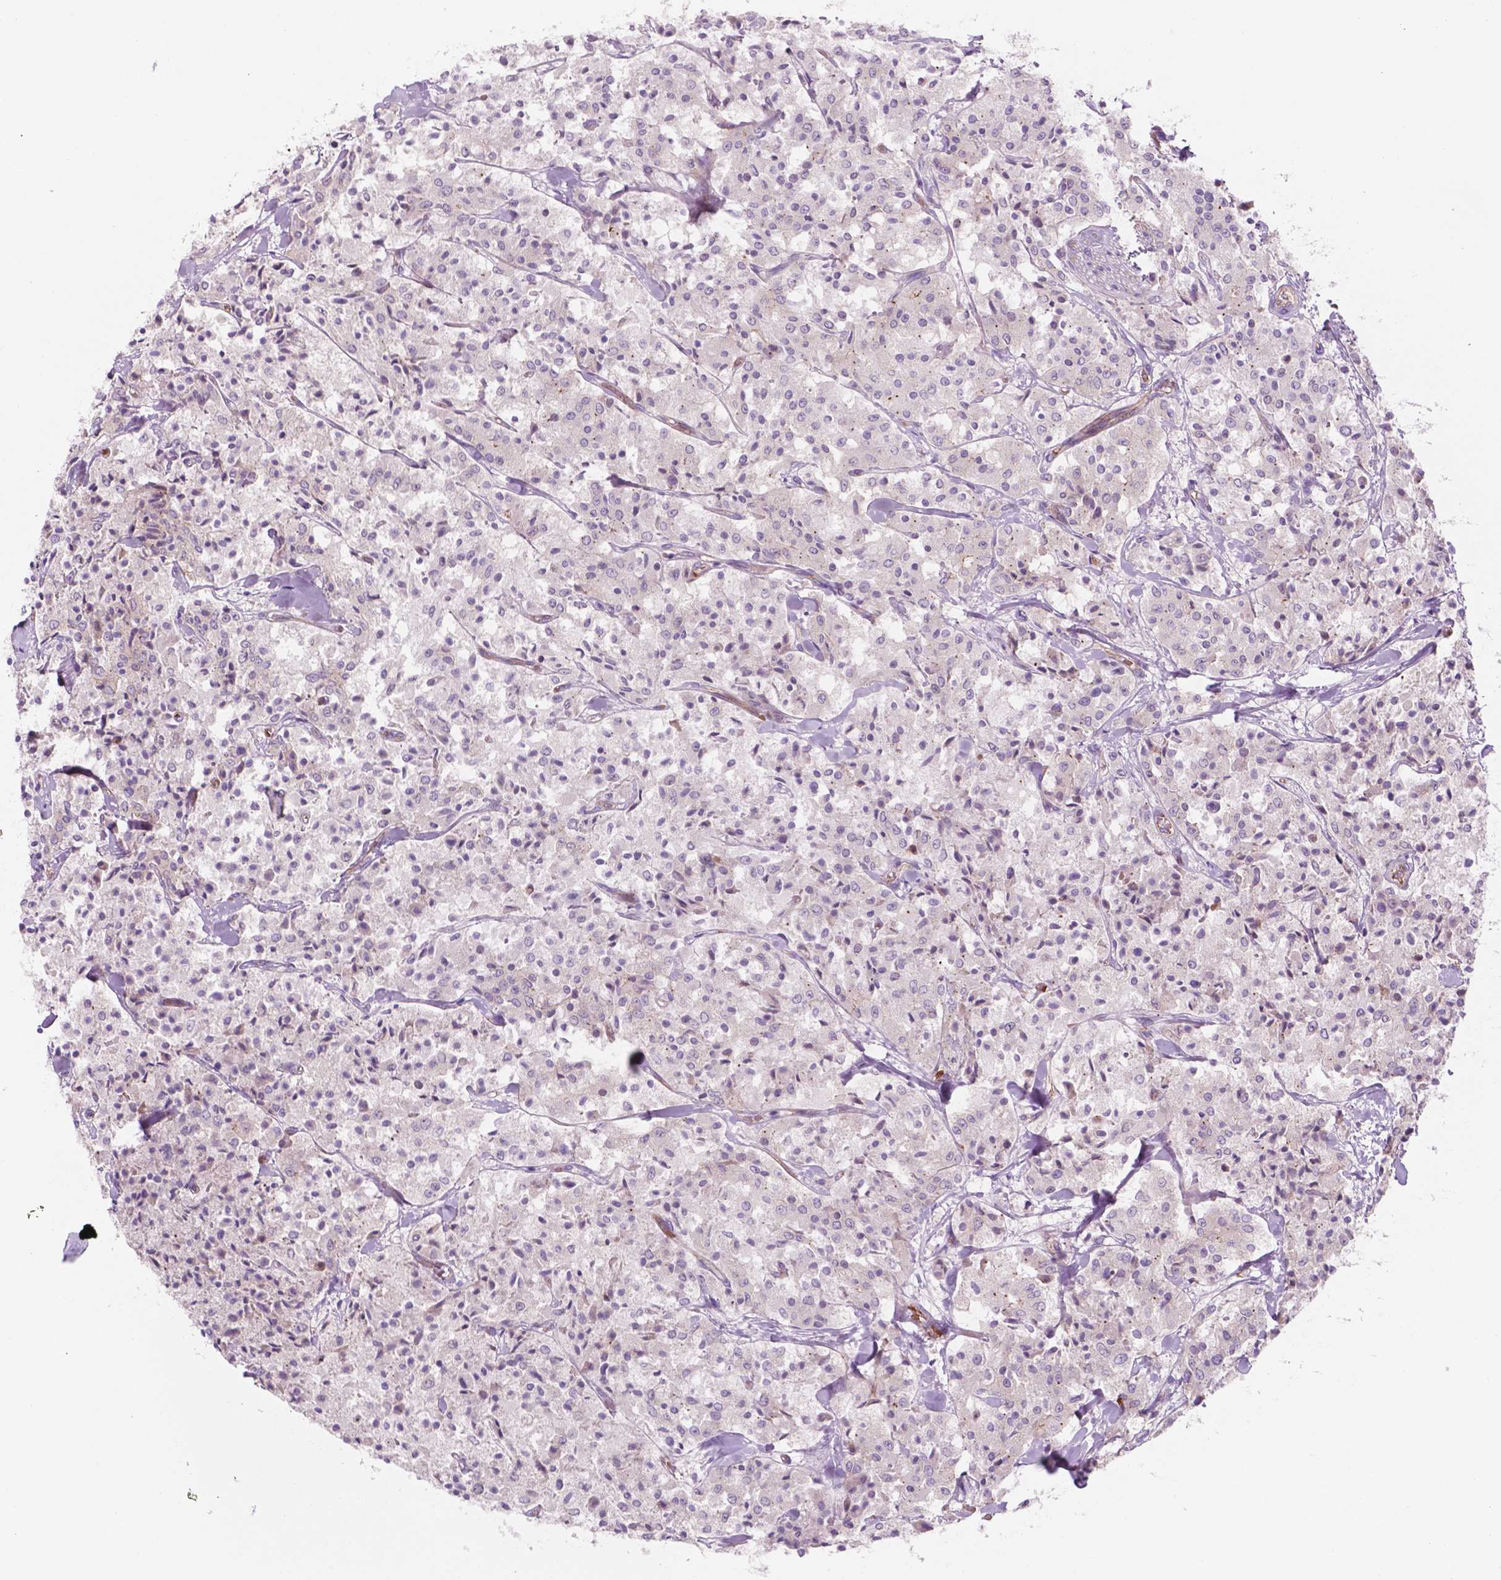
{"staining": {"intensity": "negative", "quantity": "none", "location": "none"}, "tissue": "carcinoid", "cell_type": "Tumor cells", "image_type": "cancer", "snomed": [{"axis": "morphology", "description": "Carcinoid, malignant, NOS"}, {"axis": "topography", "description": "Lung"}], "caption": "This is a micrograph of immunohistochemistry (IHC) staining of carcinoid (malignant), which shows no staining in tumor cells. (IHC, brightfield microscopy, high magnification).", "gene": "RND3", "patient": {"sex": "male", "age": 71}}